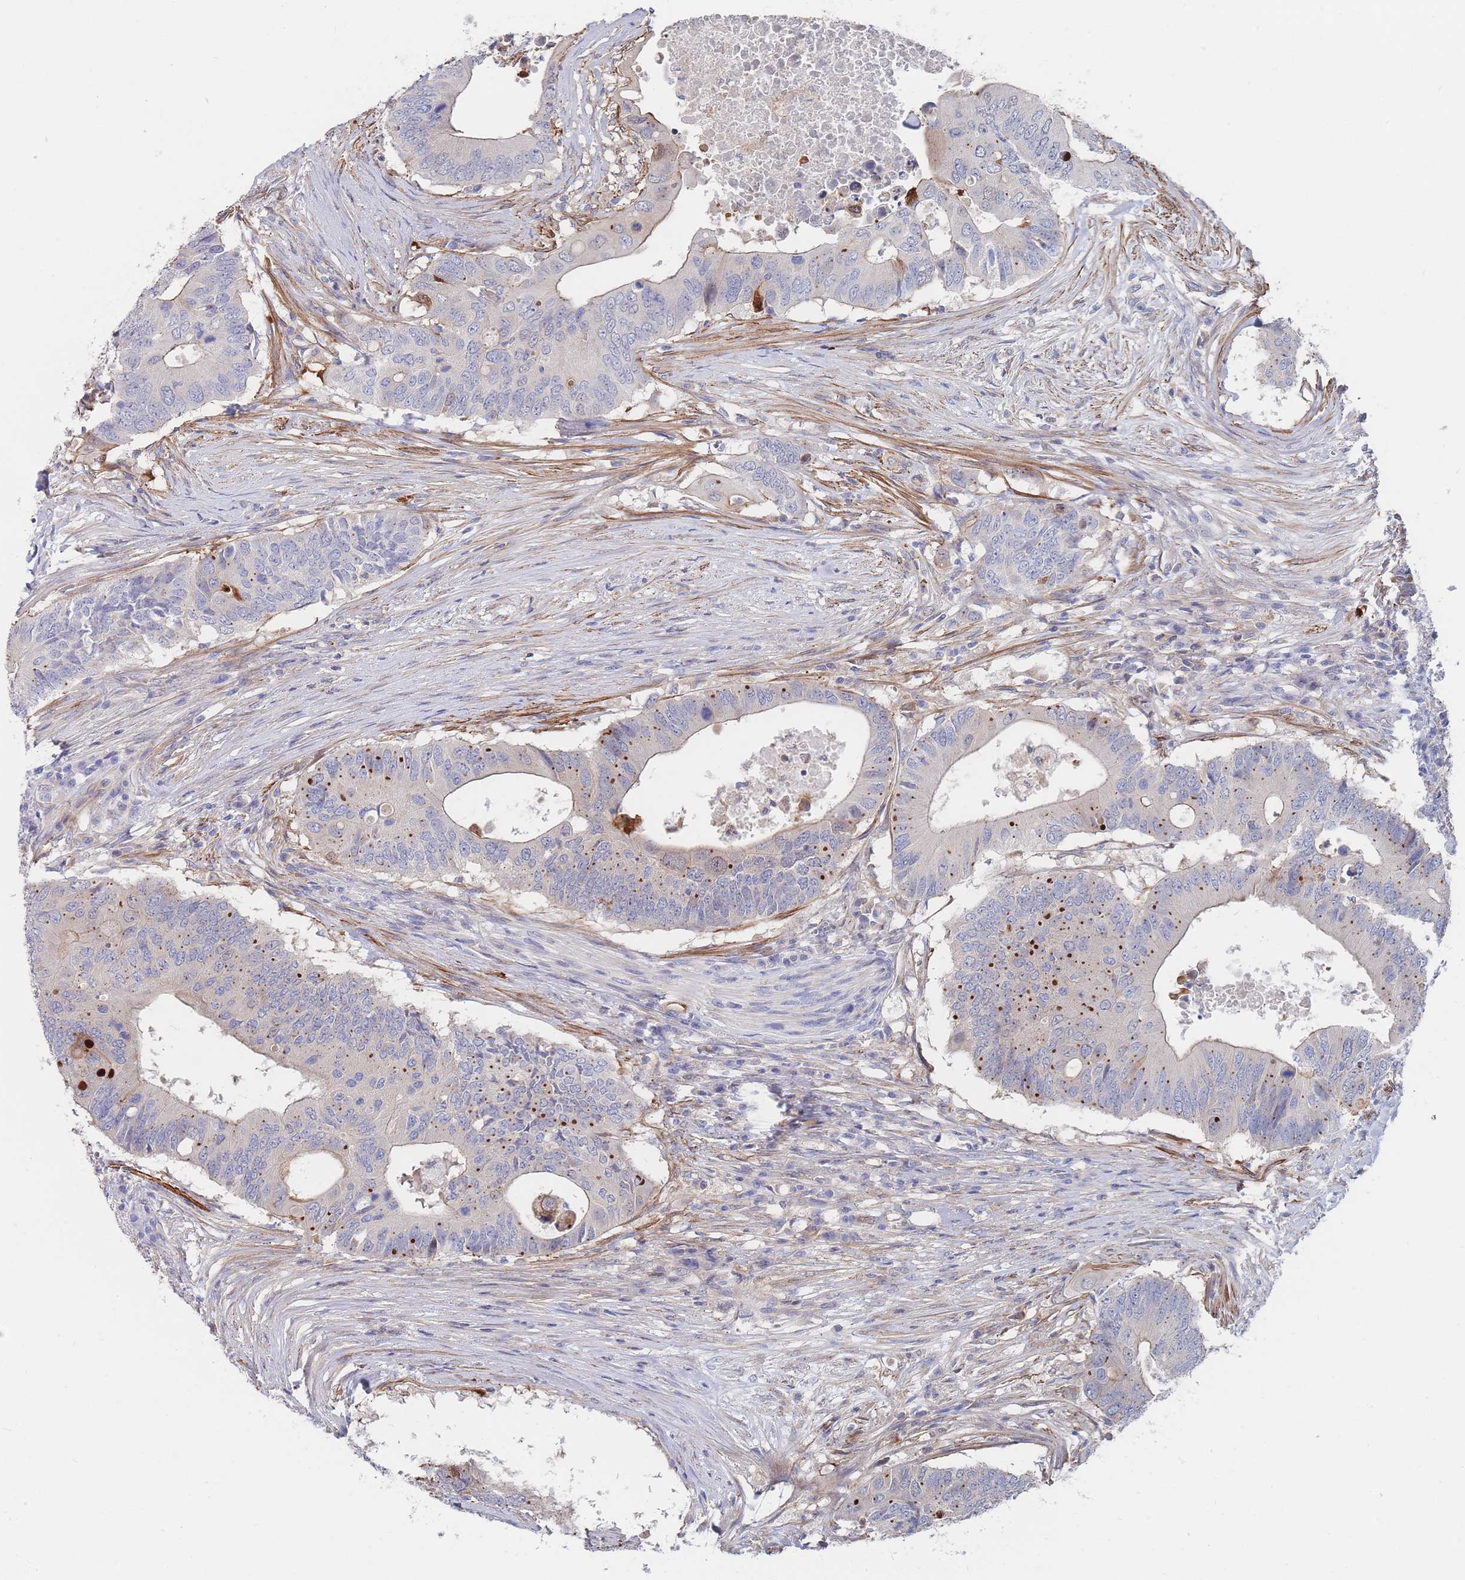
{"staining": {"intensity": "strong", "quantity": "<25%", "location": "cytoplasmic/membranous"}, "tissue": "colorectal cancer", "cell_type": "Tumor cells", "image_type": "cancer", "snomed": [{"axis": "morphology", "description": "Adenocarcinoma, NOS"}, {"axis": "topography", "description": "Colon"}], "caption": "Immunohistochemical staining of human colorectal cancer (adenocarcinoma) reveals medium levels of strong cytoplasmic/membranous protein staining in about <25% of tumor cells.", "gene": "G6PC1", "patient": {"sex": "male", "age": 71}}